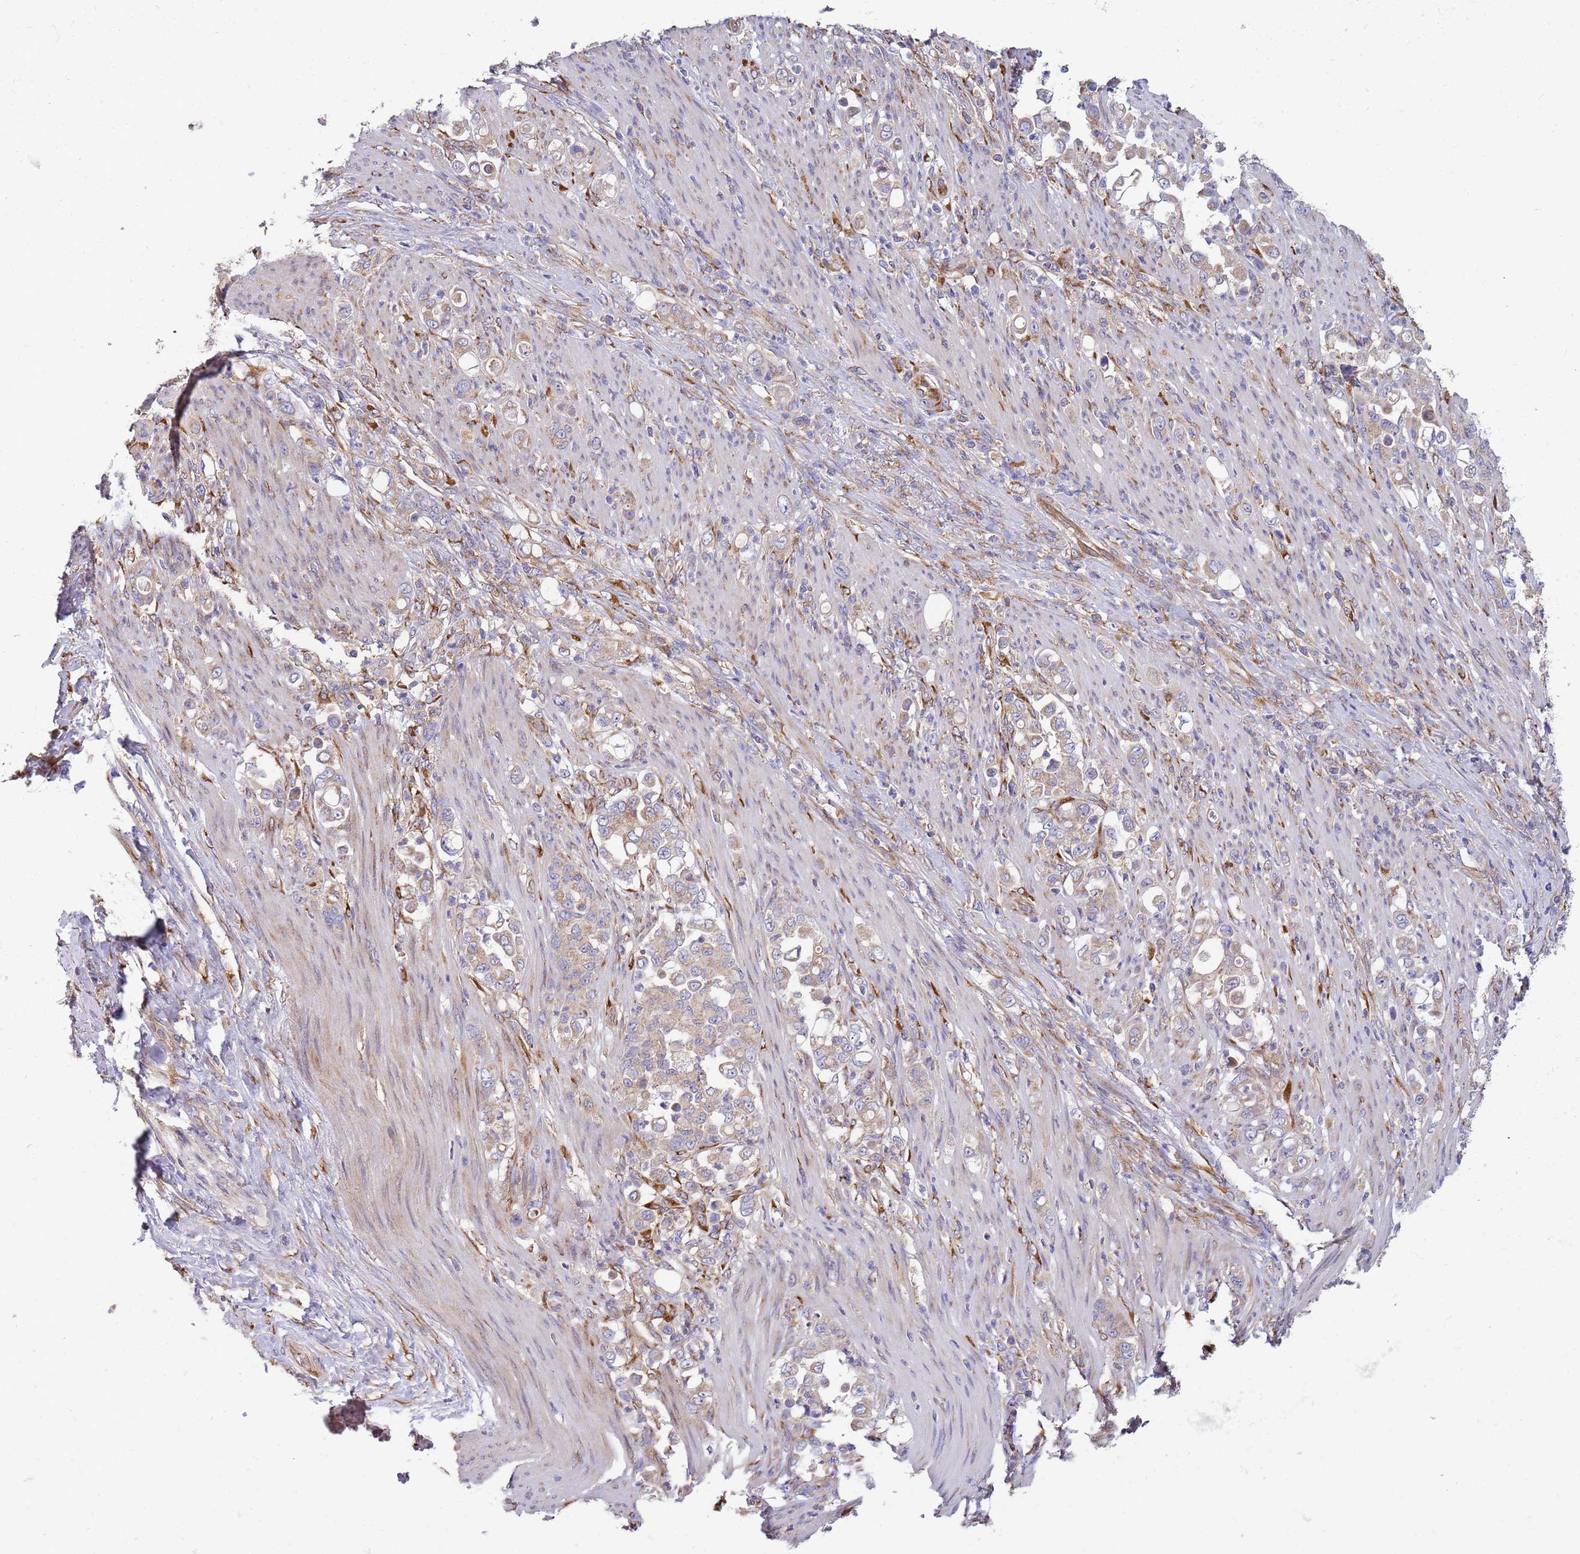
{"staining": {"intensity": "weak", "quantity": ">75%", "location": "cytoplasmic/membranous"}, "tissue": "stomach cancer", "cell_type": "Tumor cells", "image_type": "cancer", "snomed": [{"axis": "morphology", "description": "Normal tissue, NOS"}, {"axis": "morphology", "description": "Adenocarcinoma, NOS"}, {"axis": "topography", "description": "Stomach"}], "caption": "Tumor cells reveal low levels of weak cytoplasmic/membranous positivity in approximately >75% of cells in stomach adenocarcinoma.", "gene": "ARMCX6", "patient": {"sex": "female", "age": 79}}